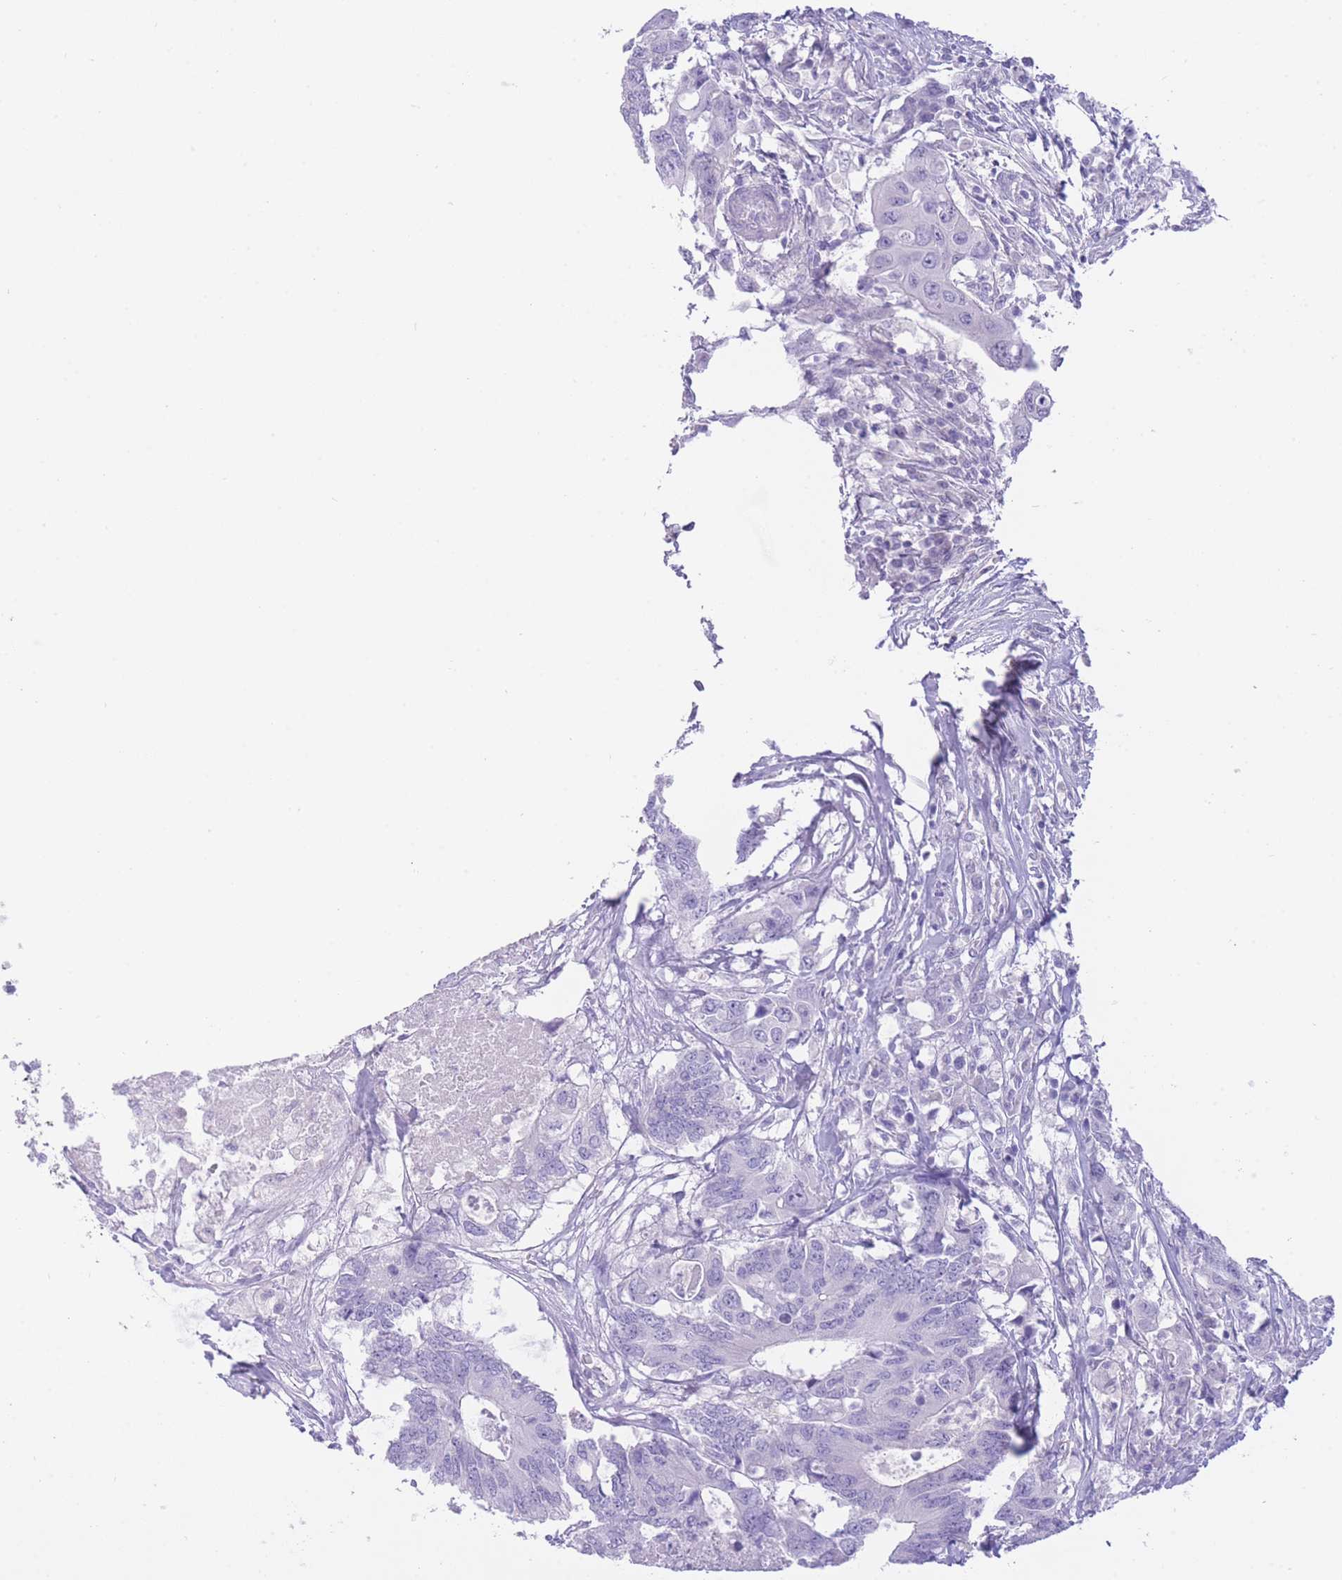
{"staining": {"intensity": "negative", "quantity": "none", "location": "none"}, "tissue": "colorectal cancer", "cell_type": "Tumor cells", "image_type": "cancer", "snomed": [{"axis": "morphology", "description": "Adenocarcinoma, NOS"}, {"axis": "topography", "description": "Colon"}], "caption": "Immunohistochemistry histopathology image of colorectal cancer (adenocarcinoma) stained for a protein (brown), which exhibits no expression in tumor cells.", "gene": "ZNF212", "patient": {"sex": "male", "age": 71}}